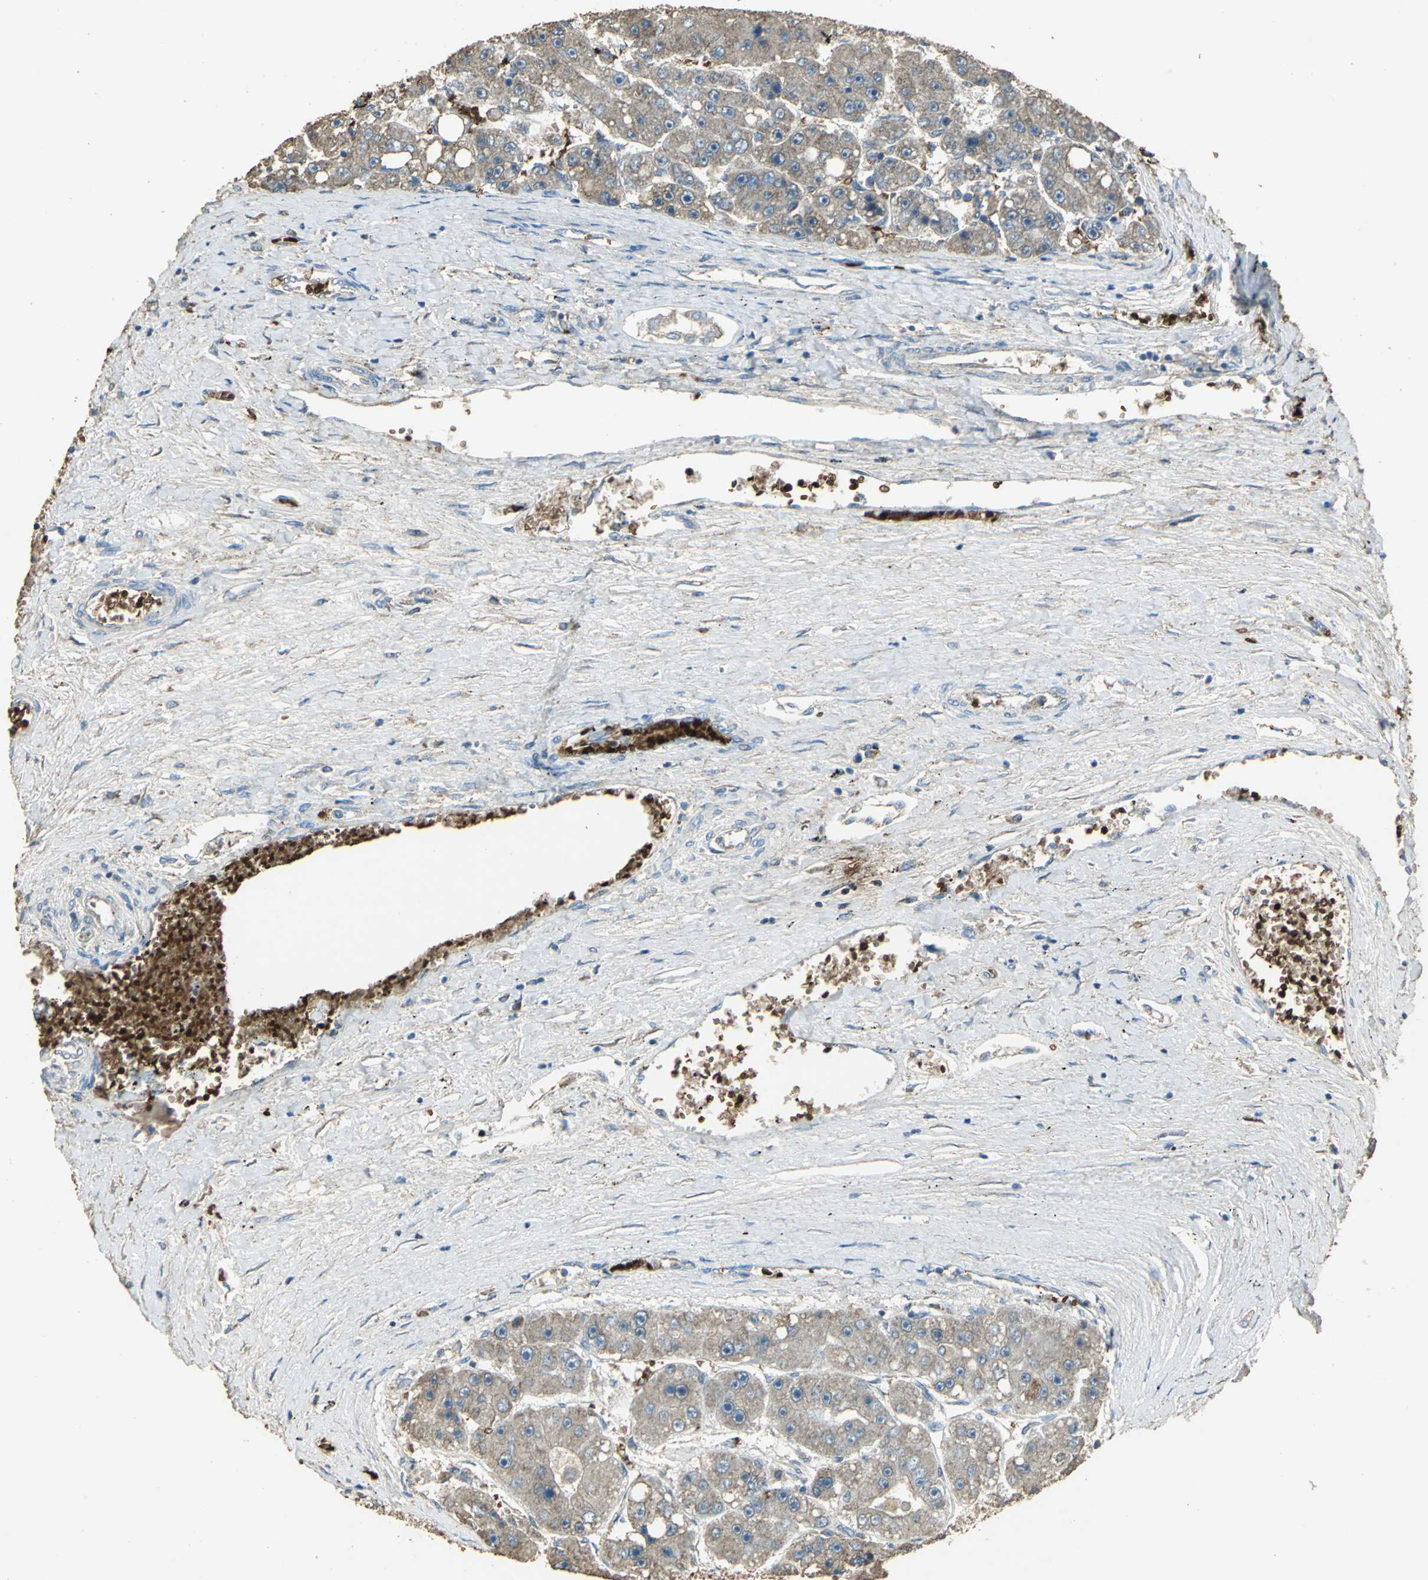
{"staining": {"intensity": "weak", "quantity": ">75%", "location": "cytoplasmic/membranous"}, "tissue": "liver cancer", "cell_type": "Tumor cells", "image_type": "cancer", "snomed": [{"axis": "morphology", "description": "Carcinoma, Hepatocellular, NOS"}, {"axis": "topography", "description": "Liver"}], "caption": "Hepatocellular carcinoma (liver) was stained to show a protein in brown. There is low levels of weak cytoplasmic/membranous positivity in about >75% of tumor cells.", "gene": "TRAPPC2", "patient": {"sex": "female", "age": 61}}